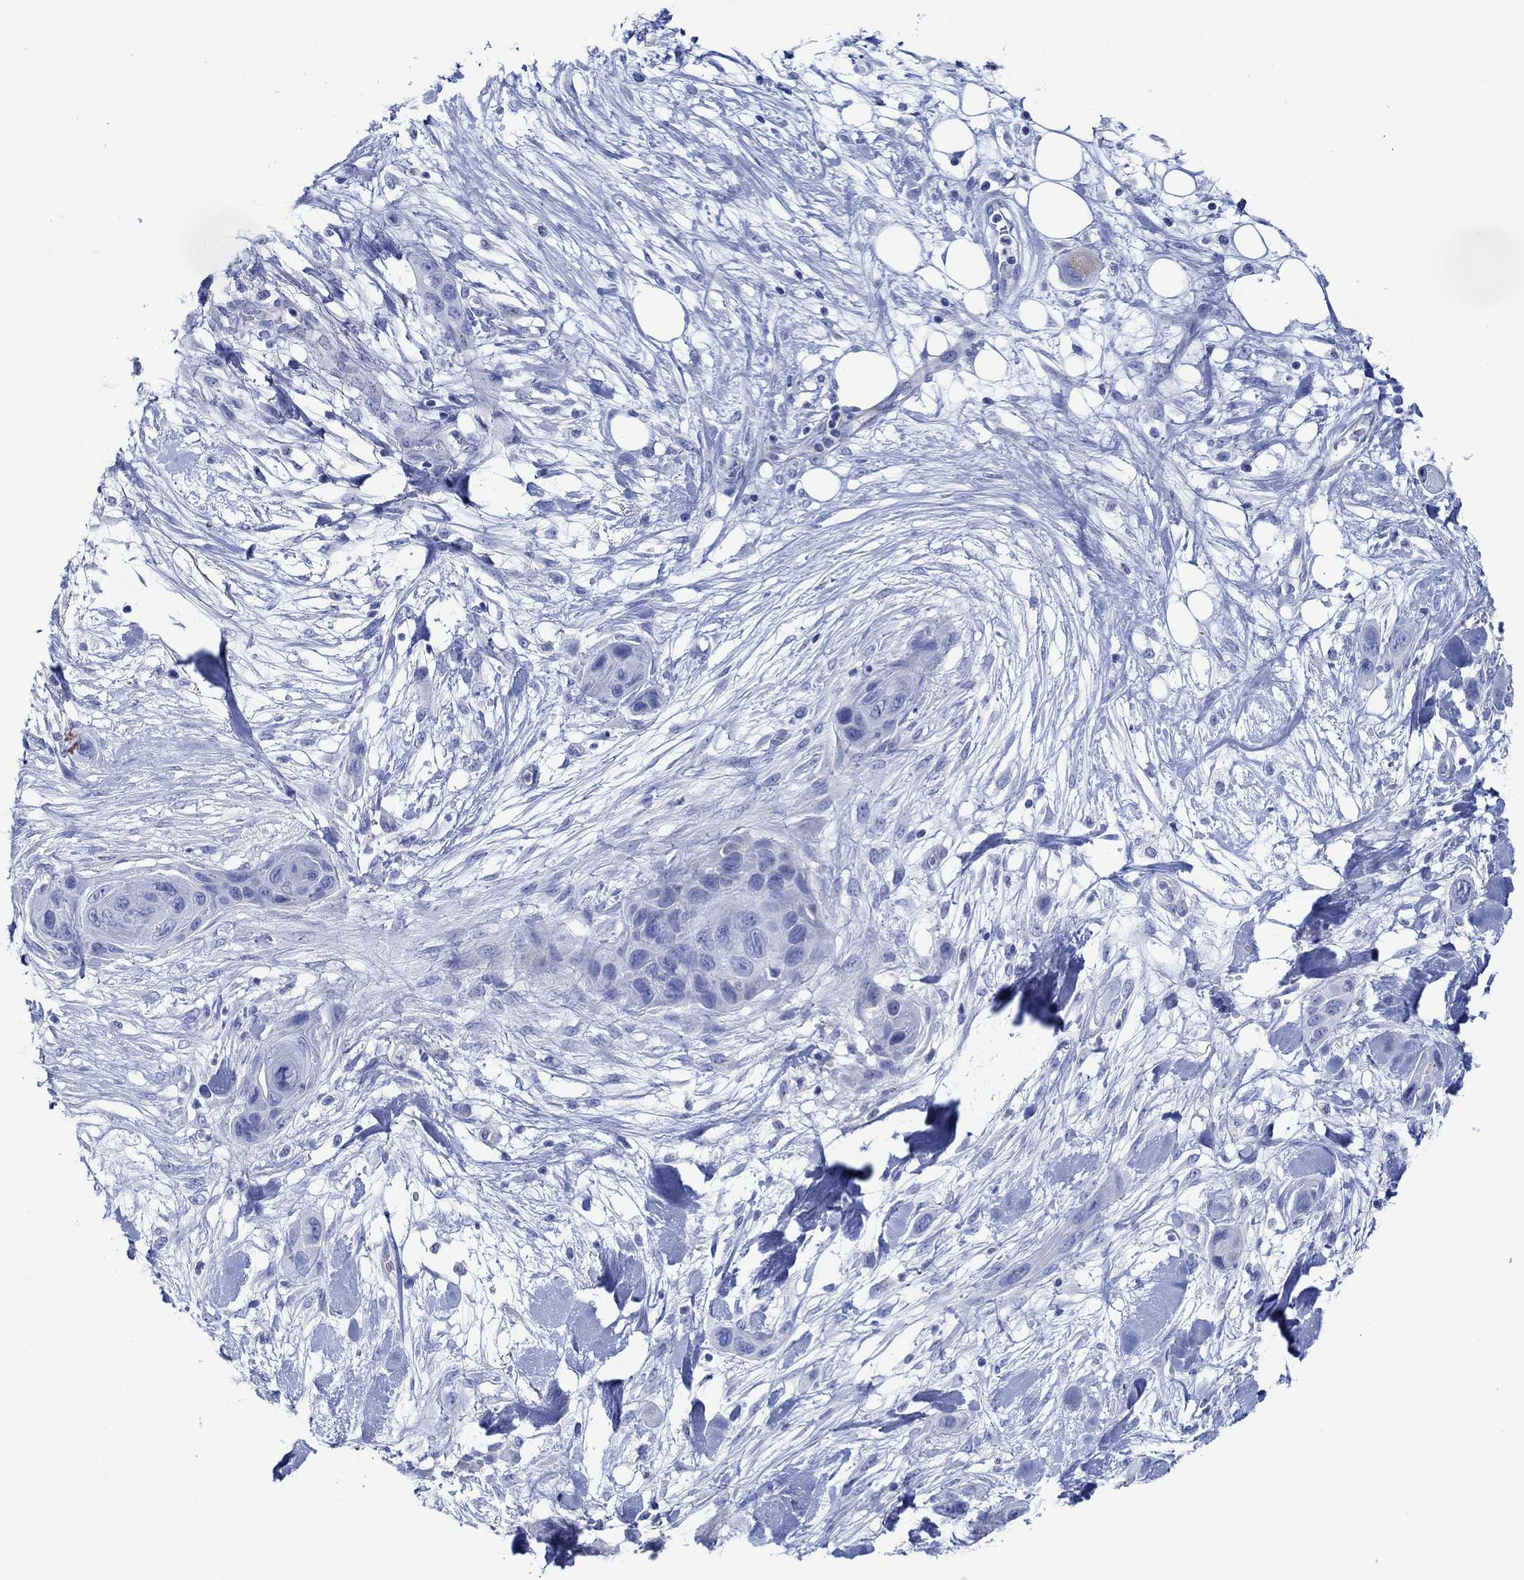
{"staining": {"intensity": "negative", "quantity": "none", "location": "none"}, "tissue": "skin cancer", "cell_type": "Tumor cells", "image_type": "cancer", "snomed": [{"axis": "morphology", "description": "Squamous cell carcinoma, NOS"}, {"axis": "topography", "description": "Skin"}], "caption": "Protein analysis of skin cancer (squamous cell carcinoma) demonstrates no significant expression in tumor cells.", "gene": "IGFBP6", "patient": {"sex": "male", "age": 79}}